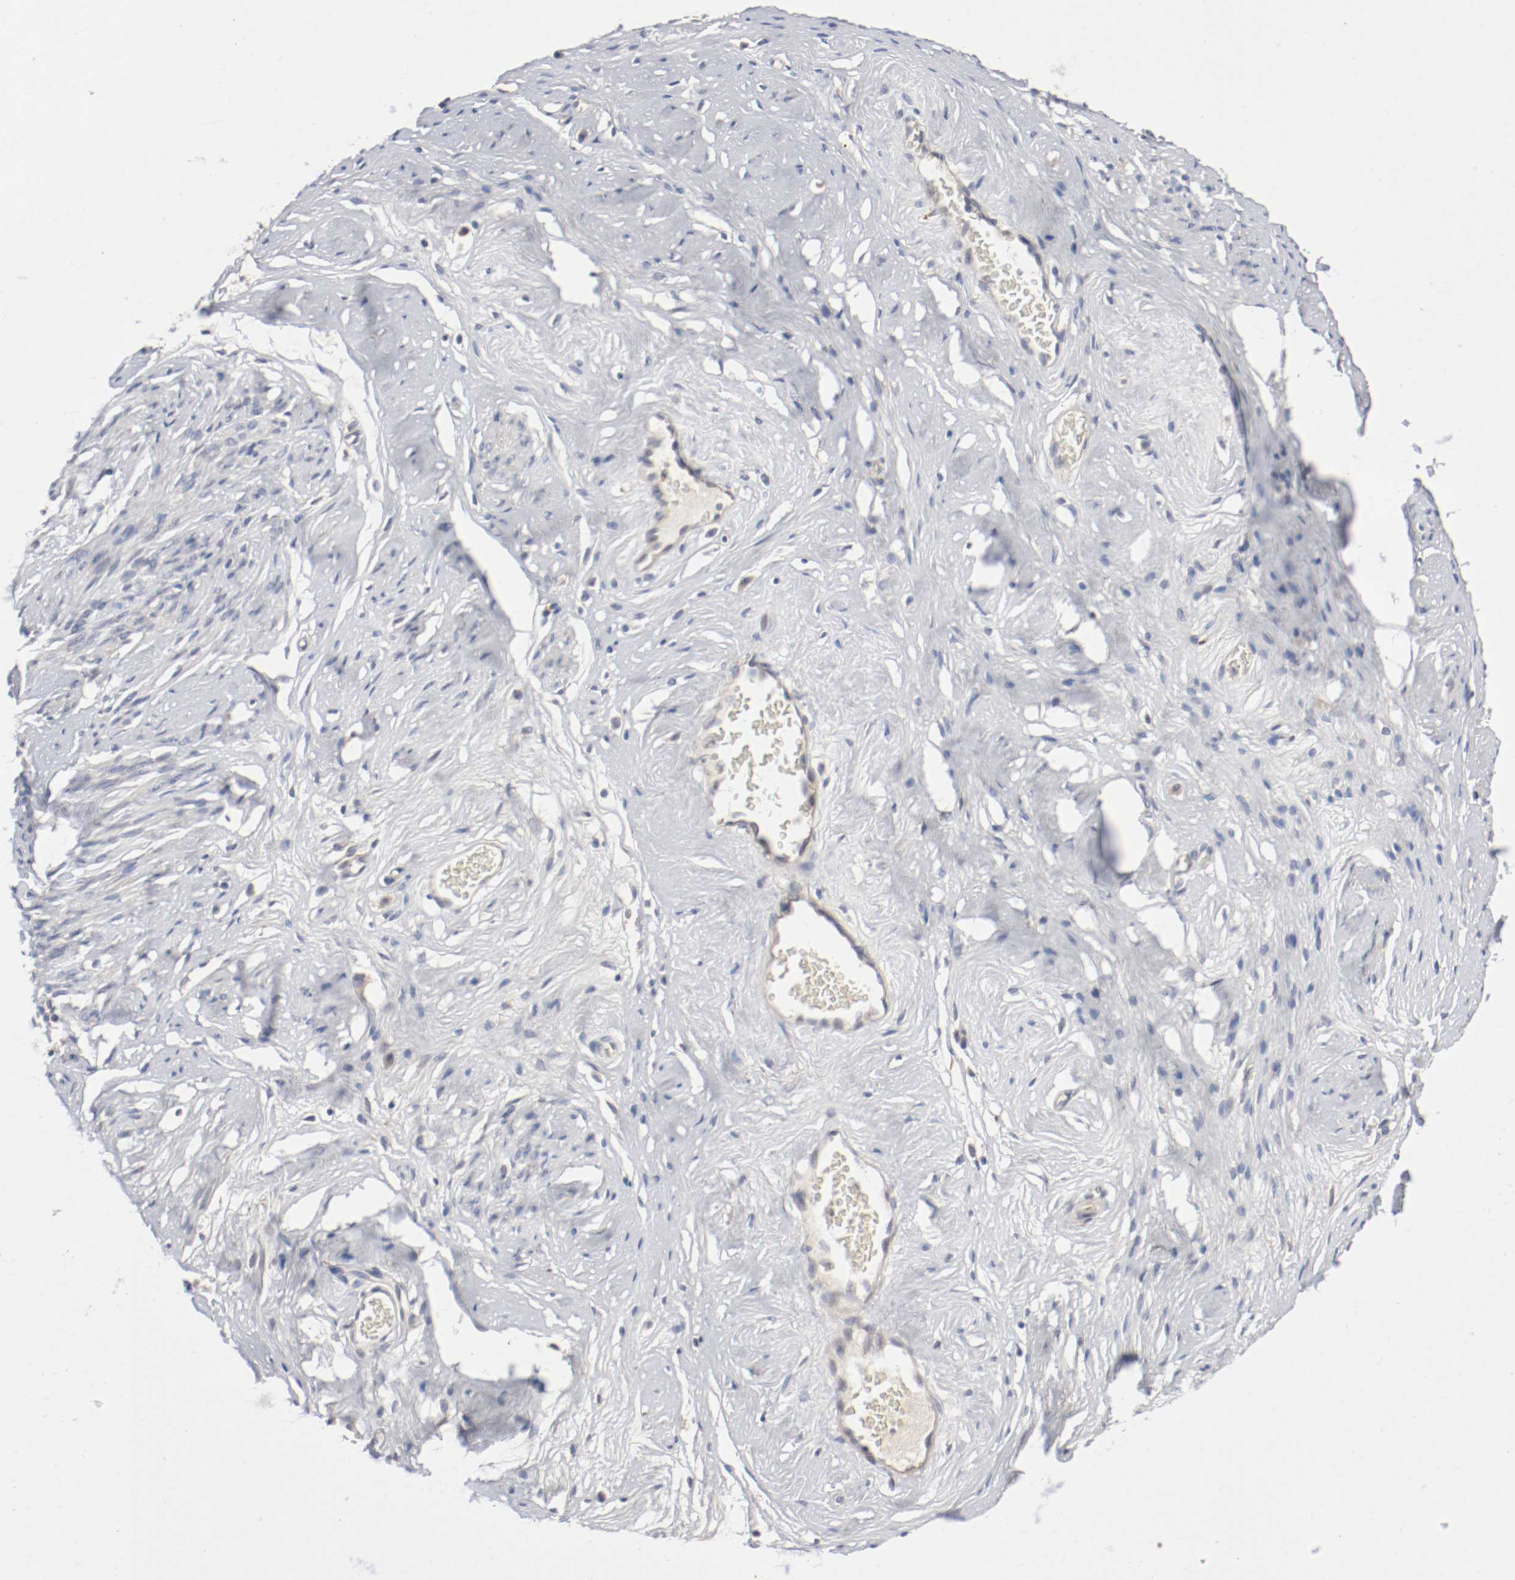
{"staining": {"intensity": "weak", "quantity": "<25%", "location": "cytoplasmic/membranous"}, "tissue": "cervical cancer", "cell_type": "Tumor cells", "image_type": "cancer", "snomed": [{"axis": "morphology", "description": "Normal tissue, NOS"}, {"axis": "morphology", "description": "Squamous cell carcinoma, NOS"}, {"axis": "topography", "description": "Cervix"}], "caption": "Image shows no significant protein staining in tumor cells of cervical cancer.", "gene": "REN", "patient": {"sex": "female", "age": 67}}